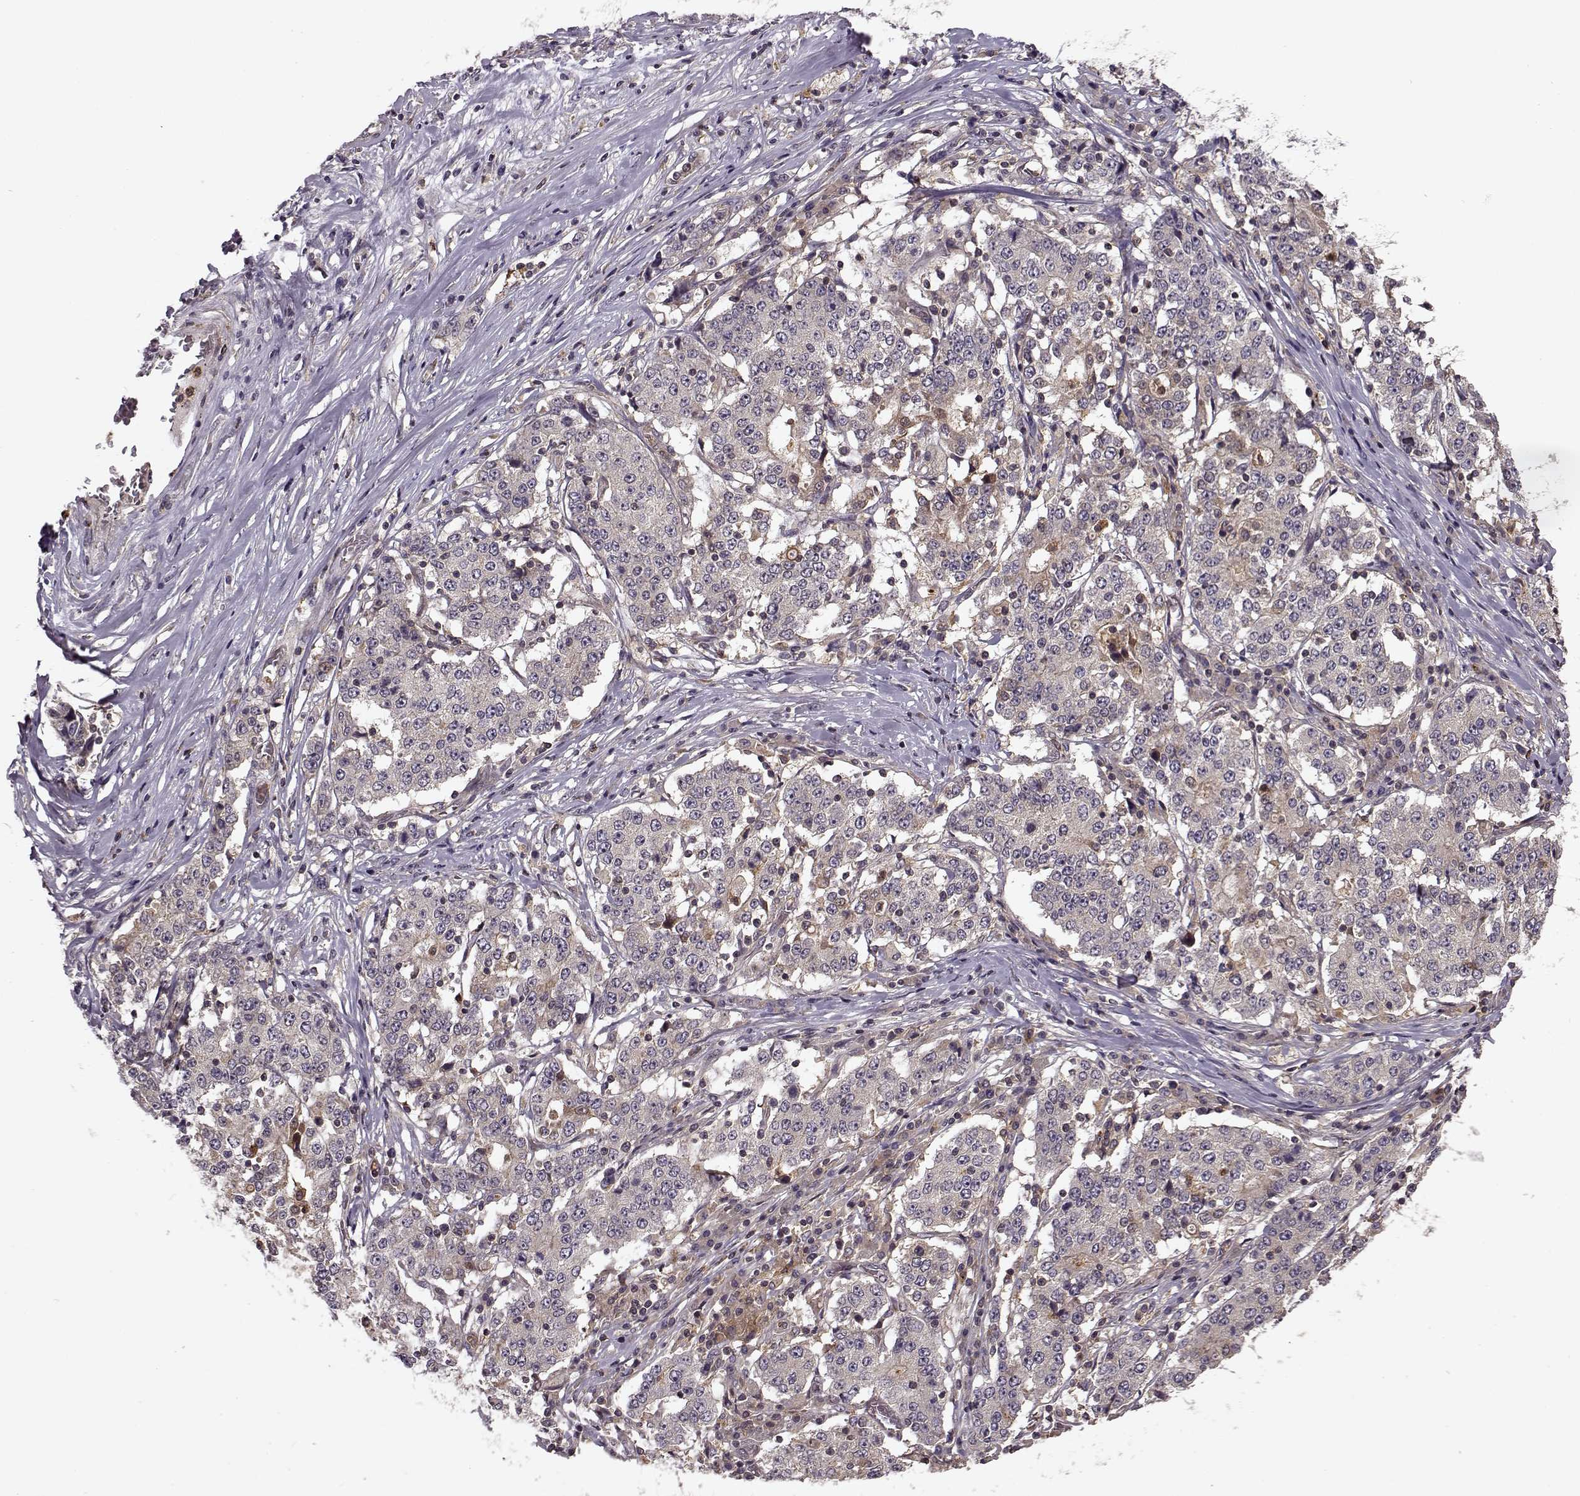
{"staining": {"intensity": "negative", "quantity": "none", "location": "none"}, "tissue": "stomach cancer", "cell_type": "Tumor cells", "image_type": "cancer", "snomed": [{"axis": "morphology", "description": "Adenocarcinoma, NOS"}, {"axis": "topography", "description": "Stomach"}], "caption": "A high-resolution photomicrograph shows immunohistochemistry (IHC) staining of adenocarcinoma (stomach), which demonstrates no significant staining in tumor cells. (IHC, brightfield microscopy, high magnification).", "gene": "IFRD2", "patient": {"sex": "male", "age": 59}}